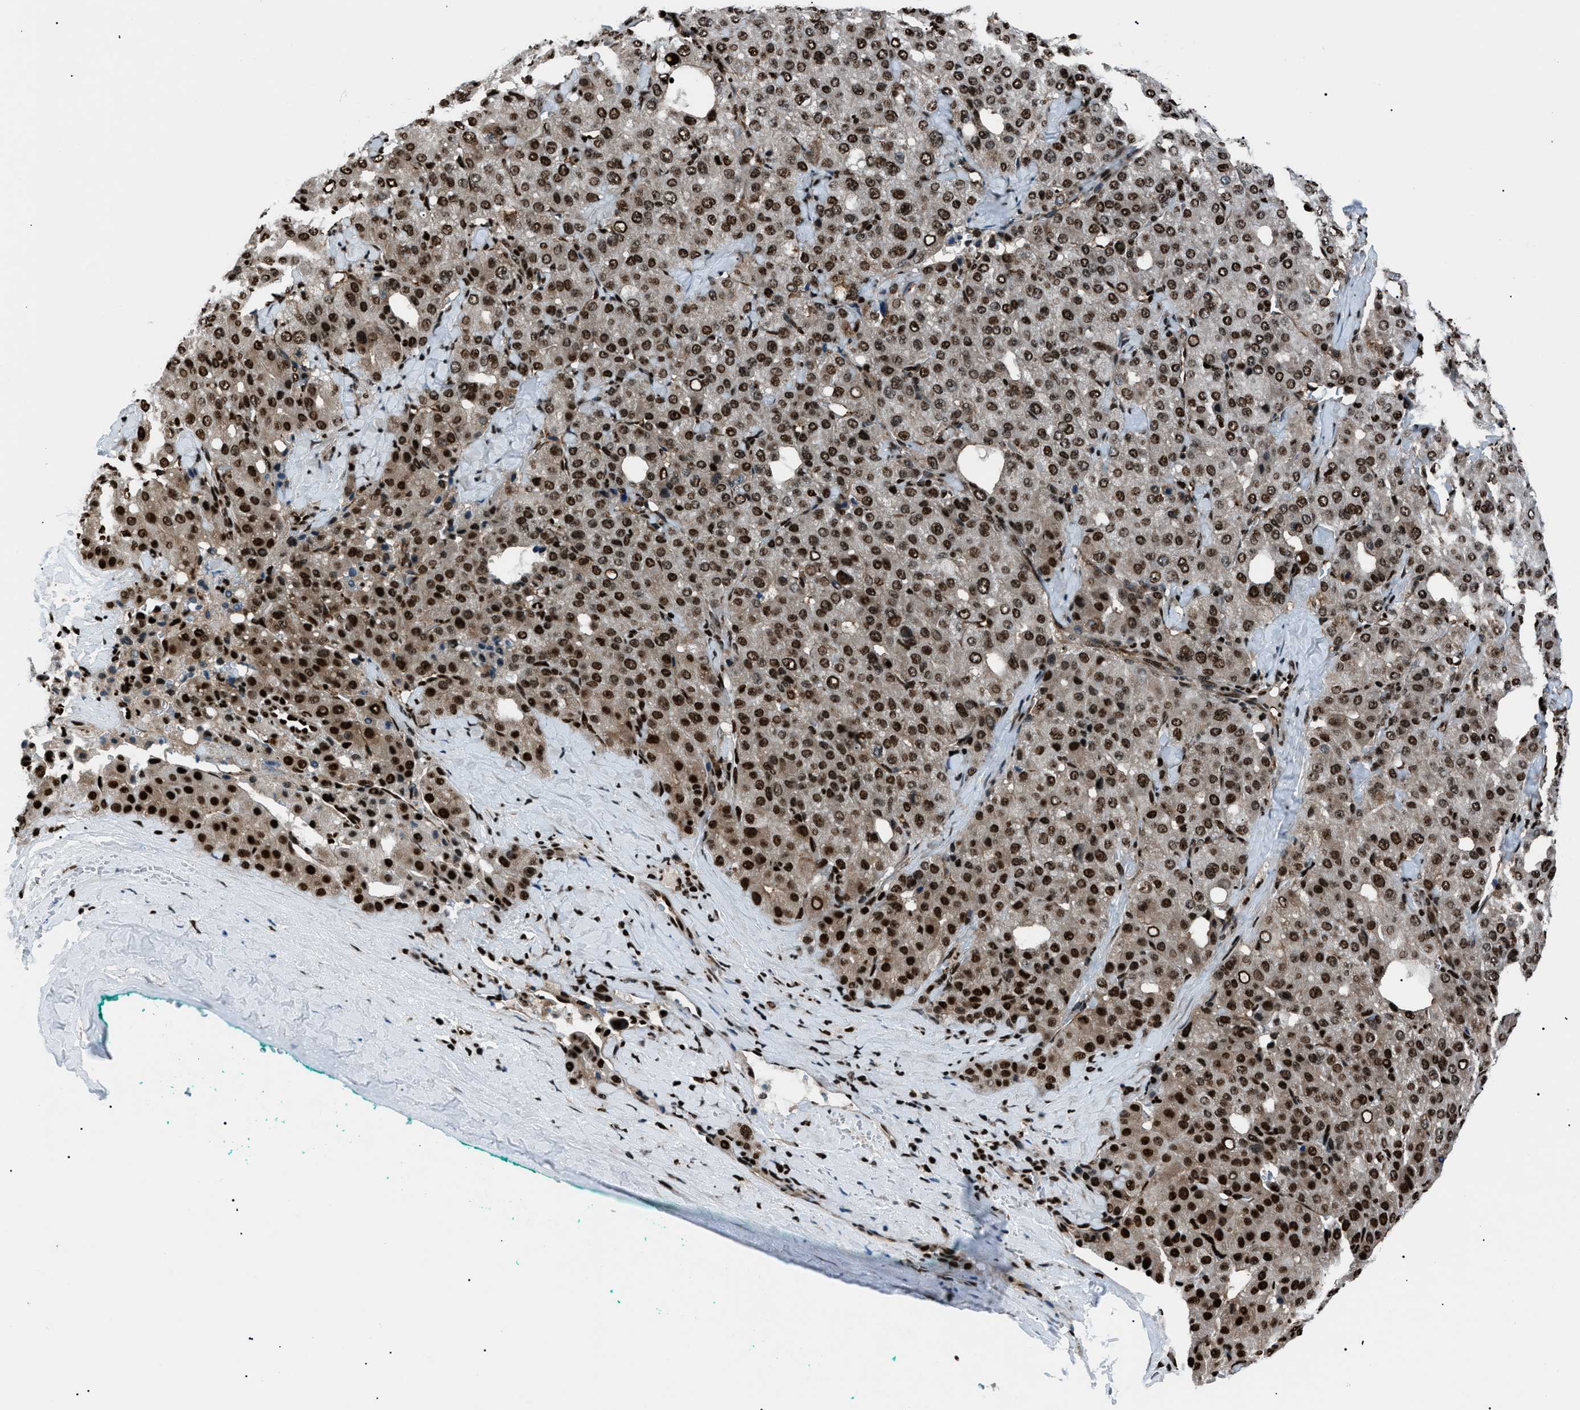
{"staining": {"intensity": "moderate", "quantity": ">75%", "location": "nuclear"}, "tissue": "liver cancer", "cell_type": "Tumor cells", "image_type": "cancer", "snomed": [{"axis": "morphology", "description": "Carcinoma, Hepatocellular, NOS"}, {"axis": "topography", "description": "Liver"}], "caption": "The micrograph shows staining of liver cancer, revealing moderate nuclear protein staining (brown color) within tumor cells.", "gene": "PRKX", "patient": {"sex": "male", "age": 65}}